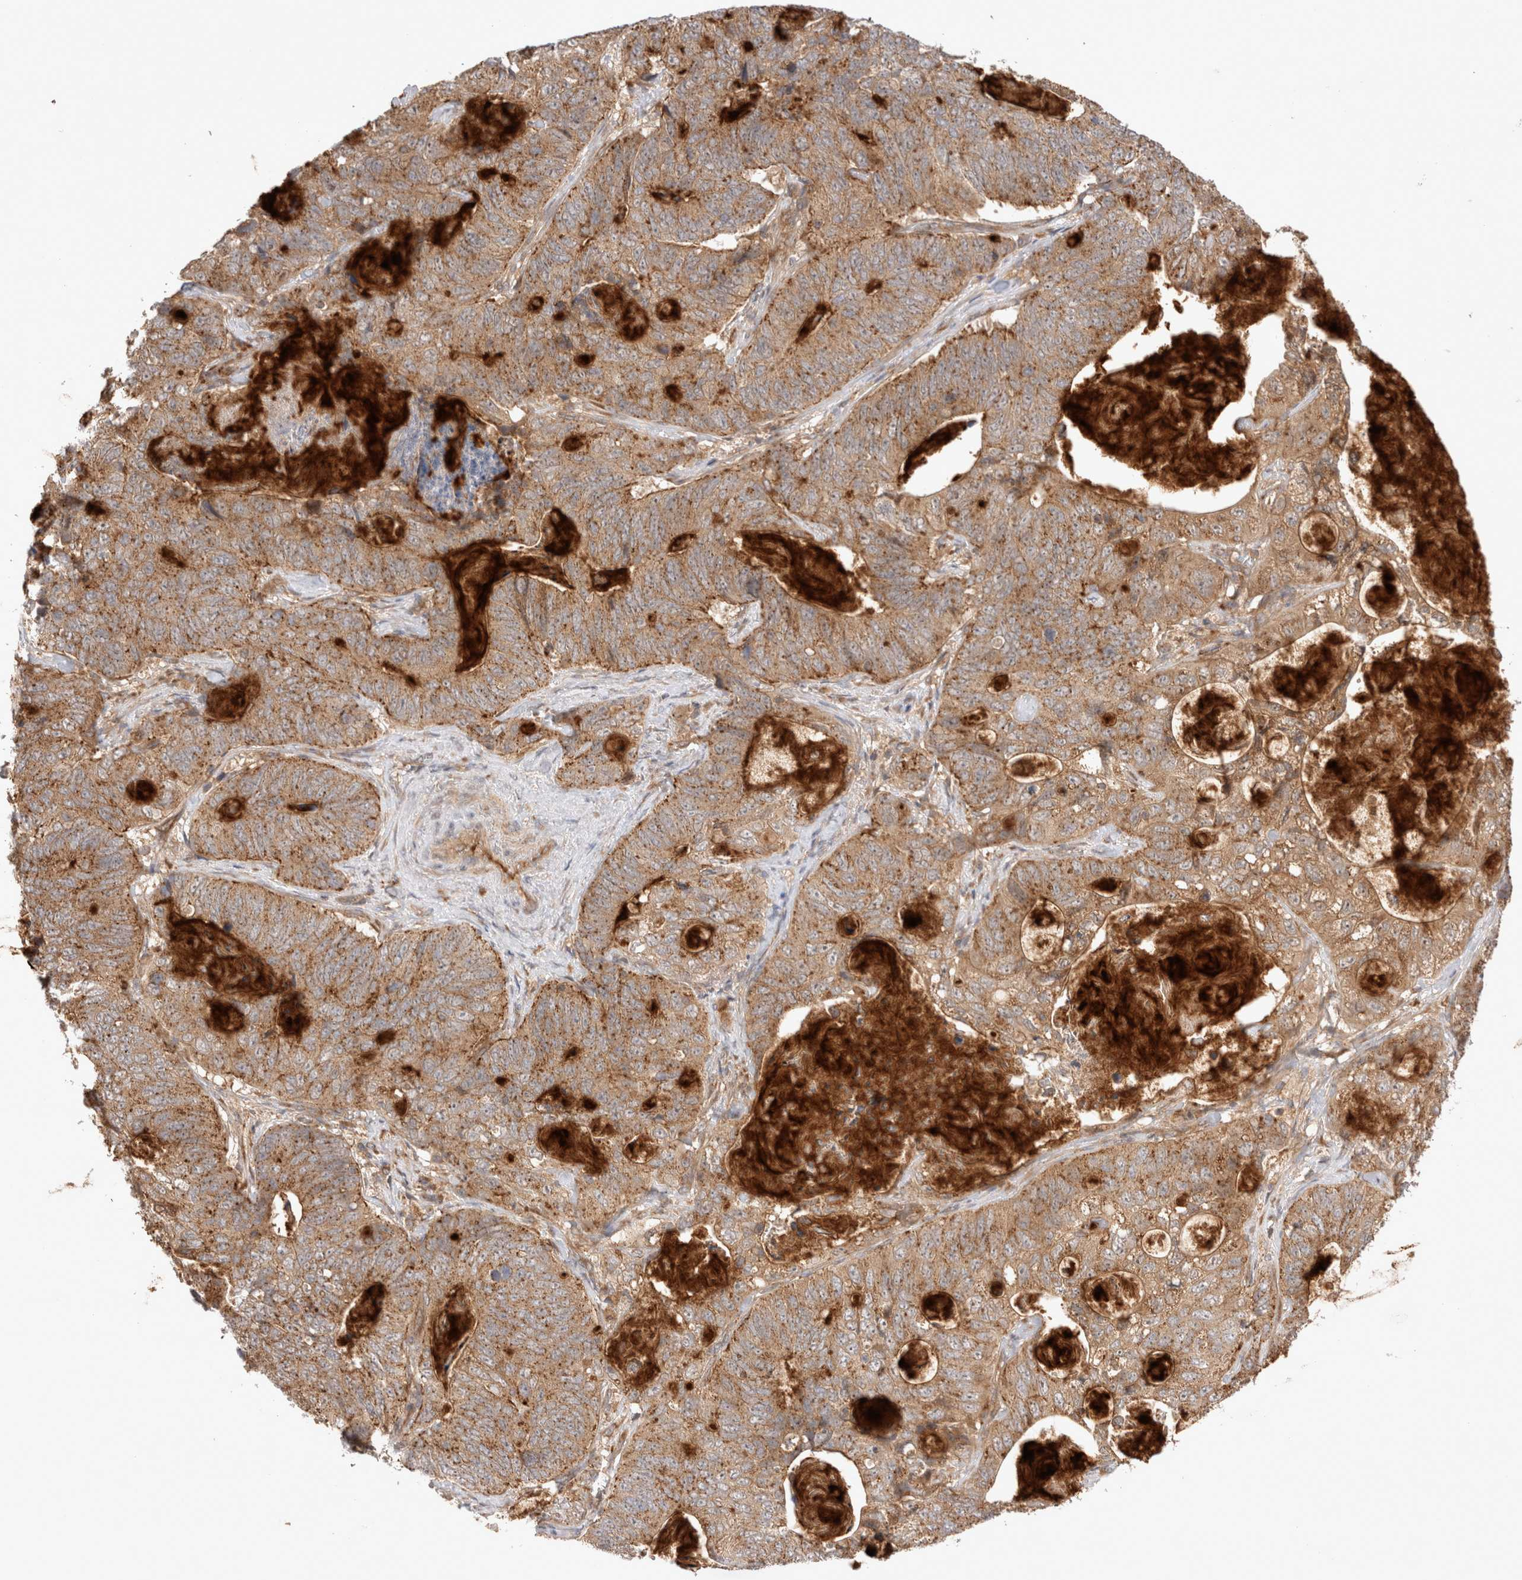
{"staining": {"intensity": "moderate", "quantity": ">75%", "location": "cytoplasmic/membranous"}, "tissue": "stomach cancer", "cell_type": "Tumor cells", "image_type": "cancer", "snomed": [{"axis": "morphology", "description": "Normal tissue, NOS"}, {"axis": "morphology", "description": "Adenocarcinoma, NOS"}, {"axis": "topography", "description": "Stomach"}], "caption": "Protein staining by immunohistochemistry displays moderate cytoplasmic/membranous positivity in approximately >75% of tumor cells in stomach cancer.", "gene": "VPS28", "patient": {"sex": "female", "age": 89}}